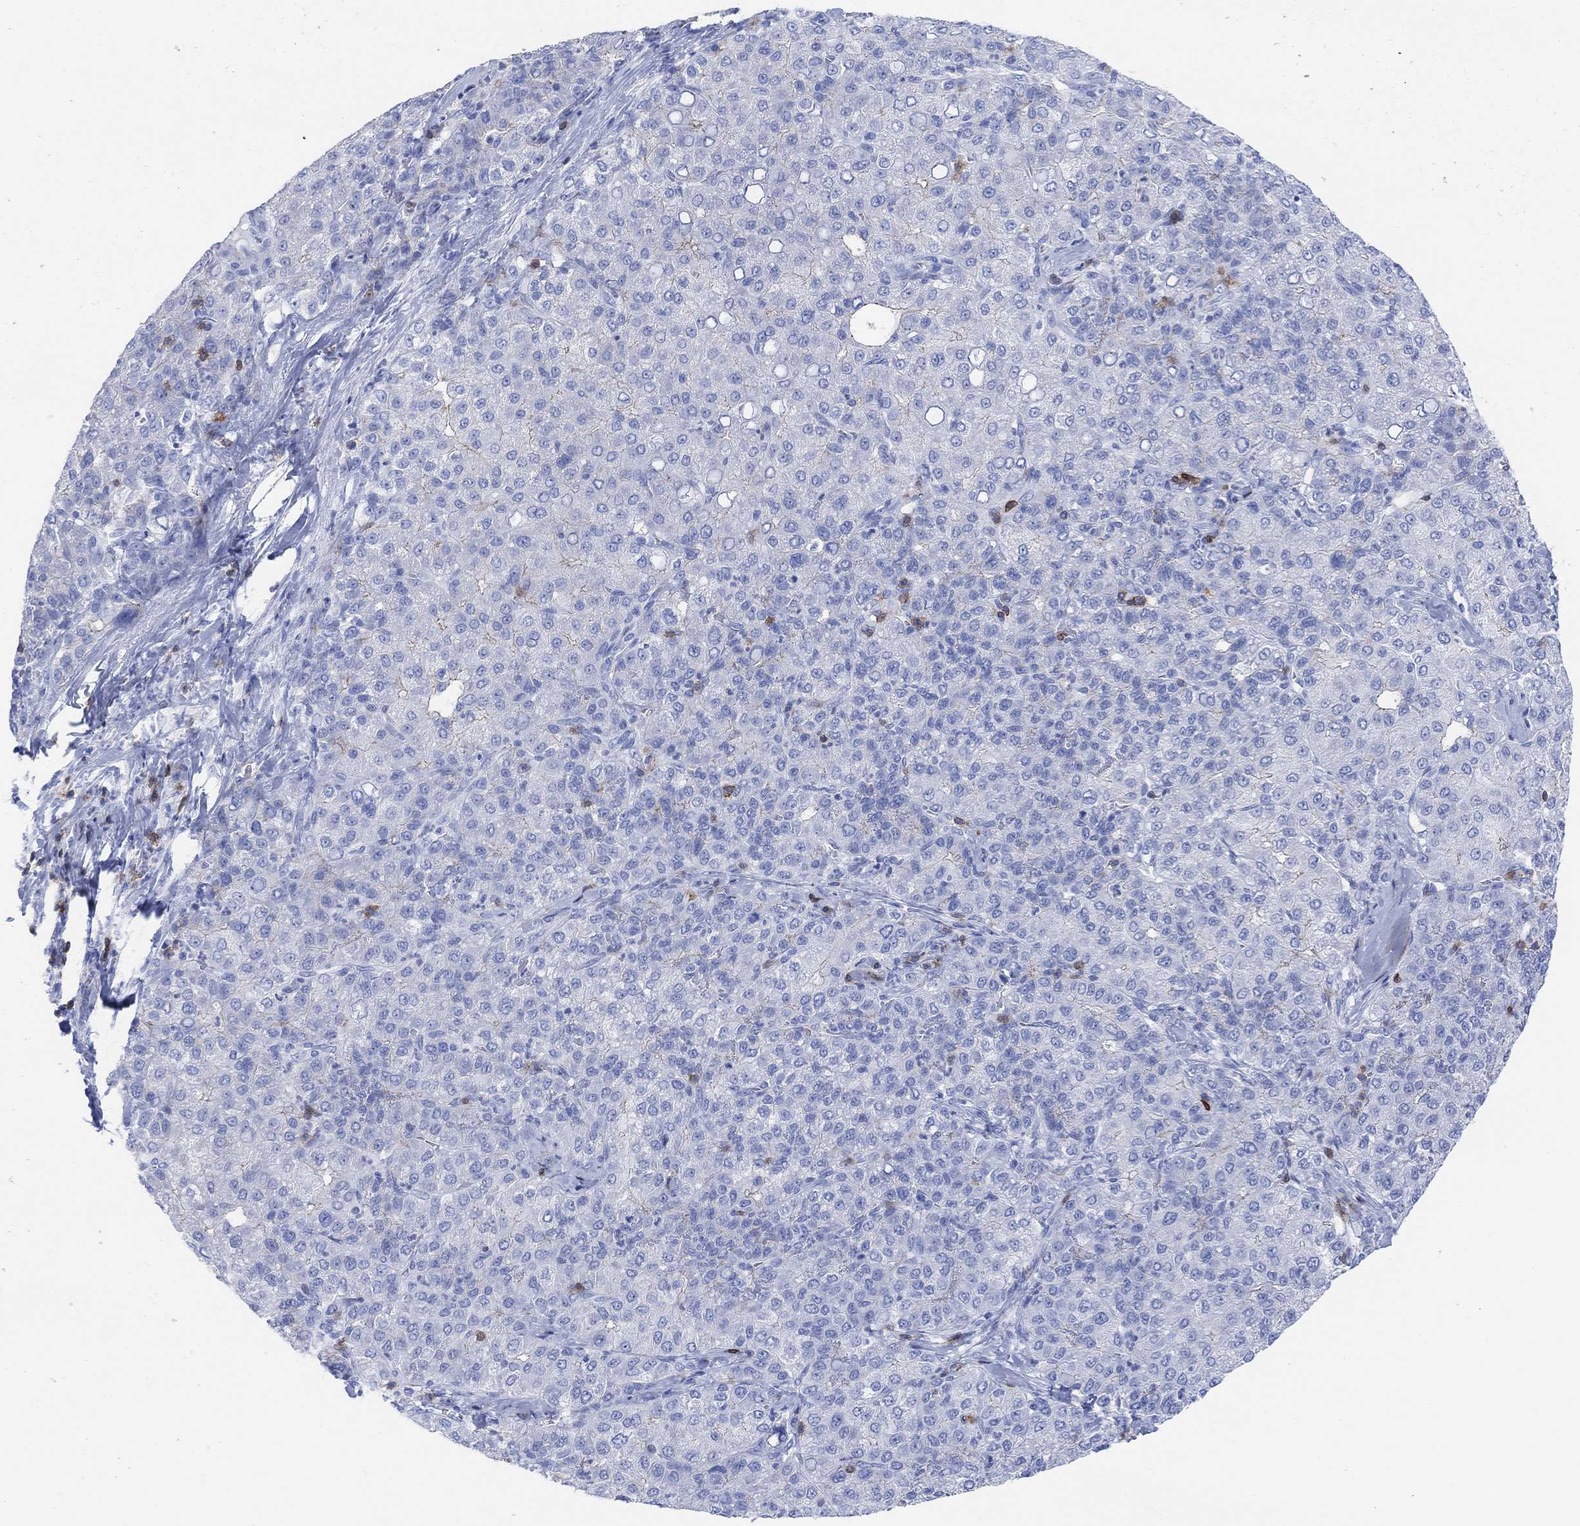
{"staining": {"intensity": "weak", "quantity": "<25%", "location": "cytoplasmic/membranous"}, "tissue": "liver cancer", "cell_type": "Tumor cells", "image_type": "cancer", "snomed": [{"axis": "morphology", "description": "Carcinoma, Hepatocellular, NOS"}, {"axis": "topography", "description": "Liver"}], "caption": "Tumor cells are negative for protein expression in human liver cancer.", "gene": "GPR65", "patient": {"sex": "male", "age": 65}}